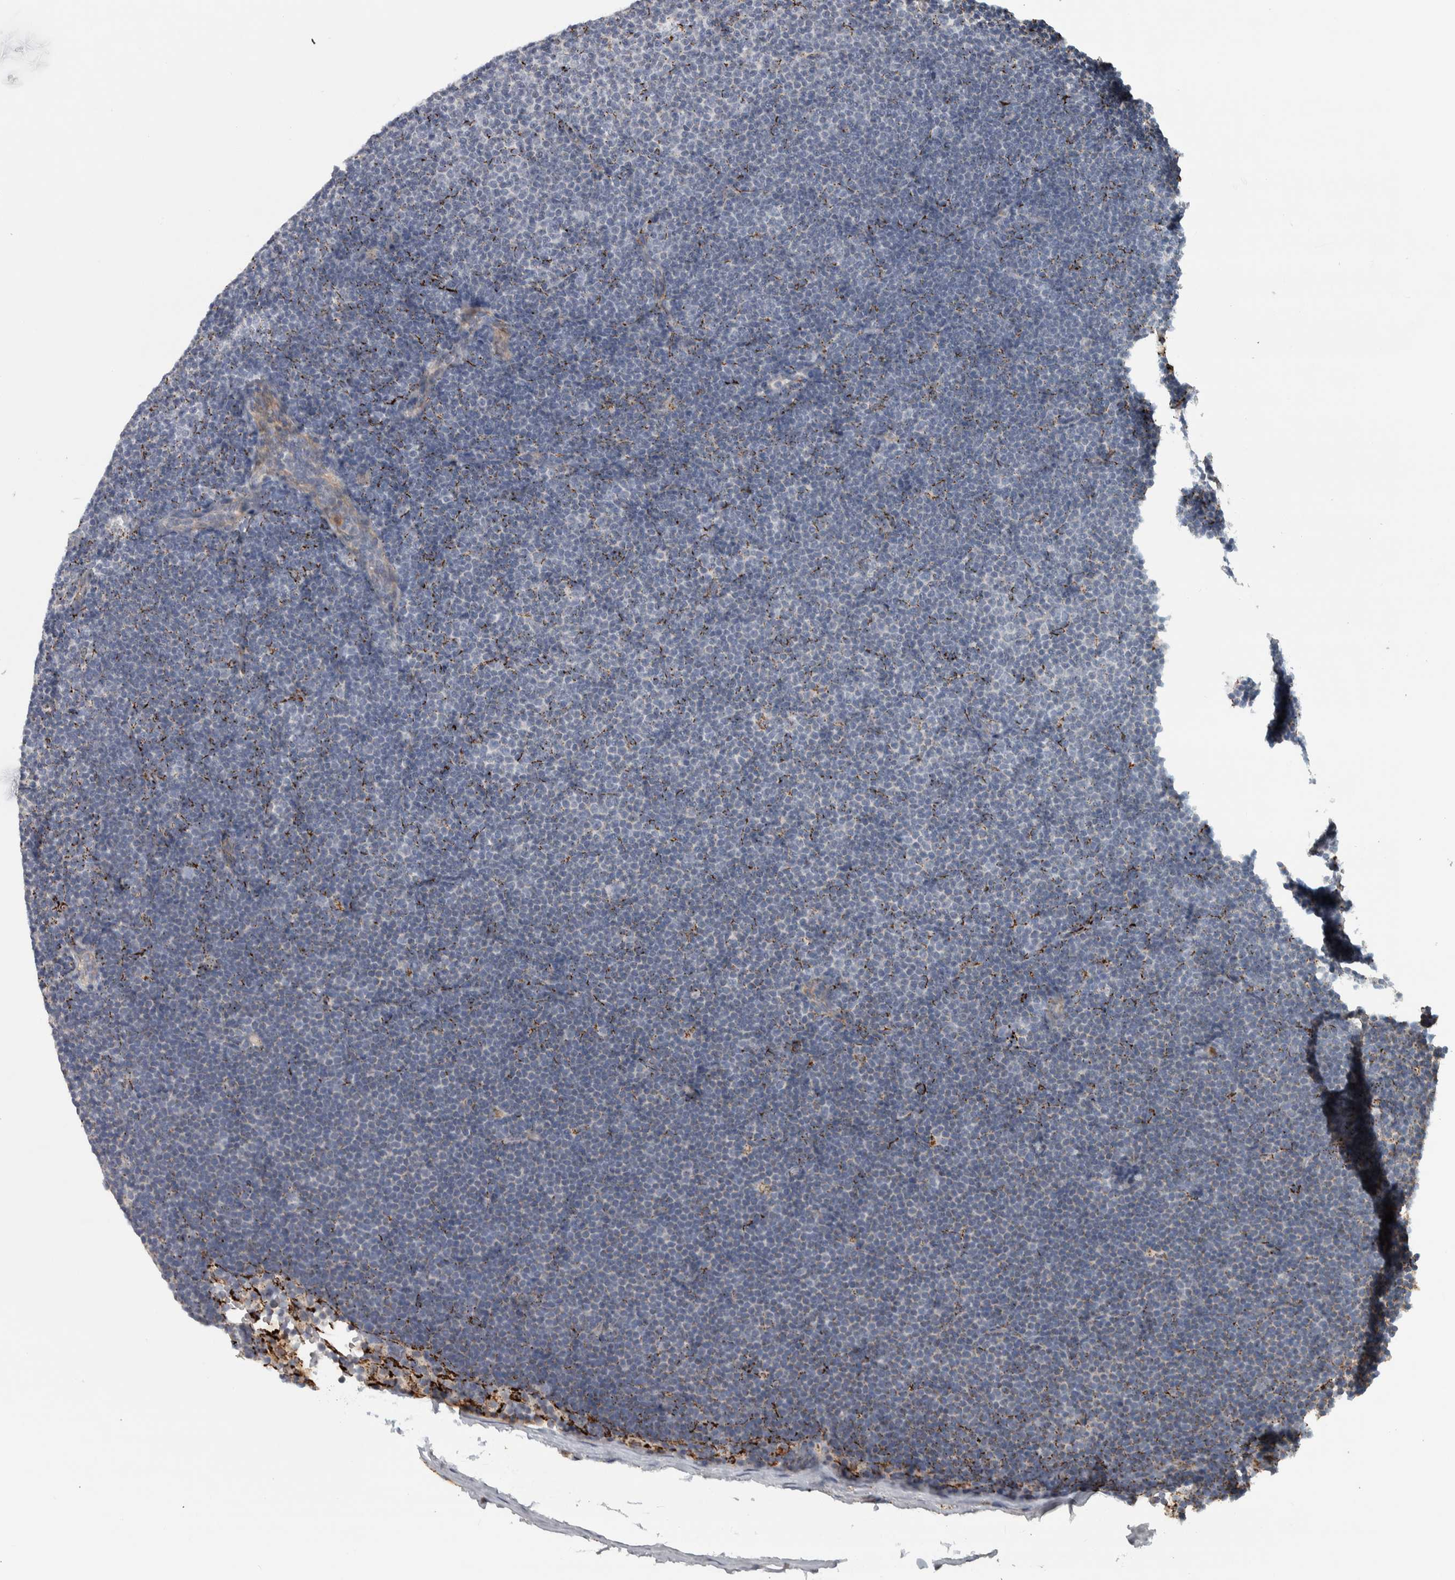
{"staining": {"intensity": "negative", "quantity": "none", "location": "none"}, "tissue": "lymphoma", "cell_type": "Tumor cells", "image_type": "cancer", "snomed": [{"axis": "morphology", "description": "Malignant lymphoma, non-Hodgkin's type, Low grade"}, {"axis": "topography", "description": "Lymph node"}], "caption": "Tumor cells show no significant positivity in lymphoma. (DAB (3,3'-diaminobenzidine) IHC, high magnification).", "gene": "FAM78A", "patient": {"sex": "female", "age": 53}}